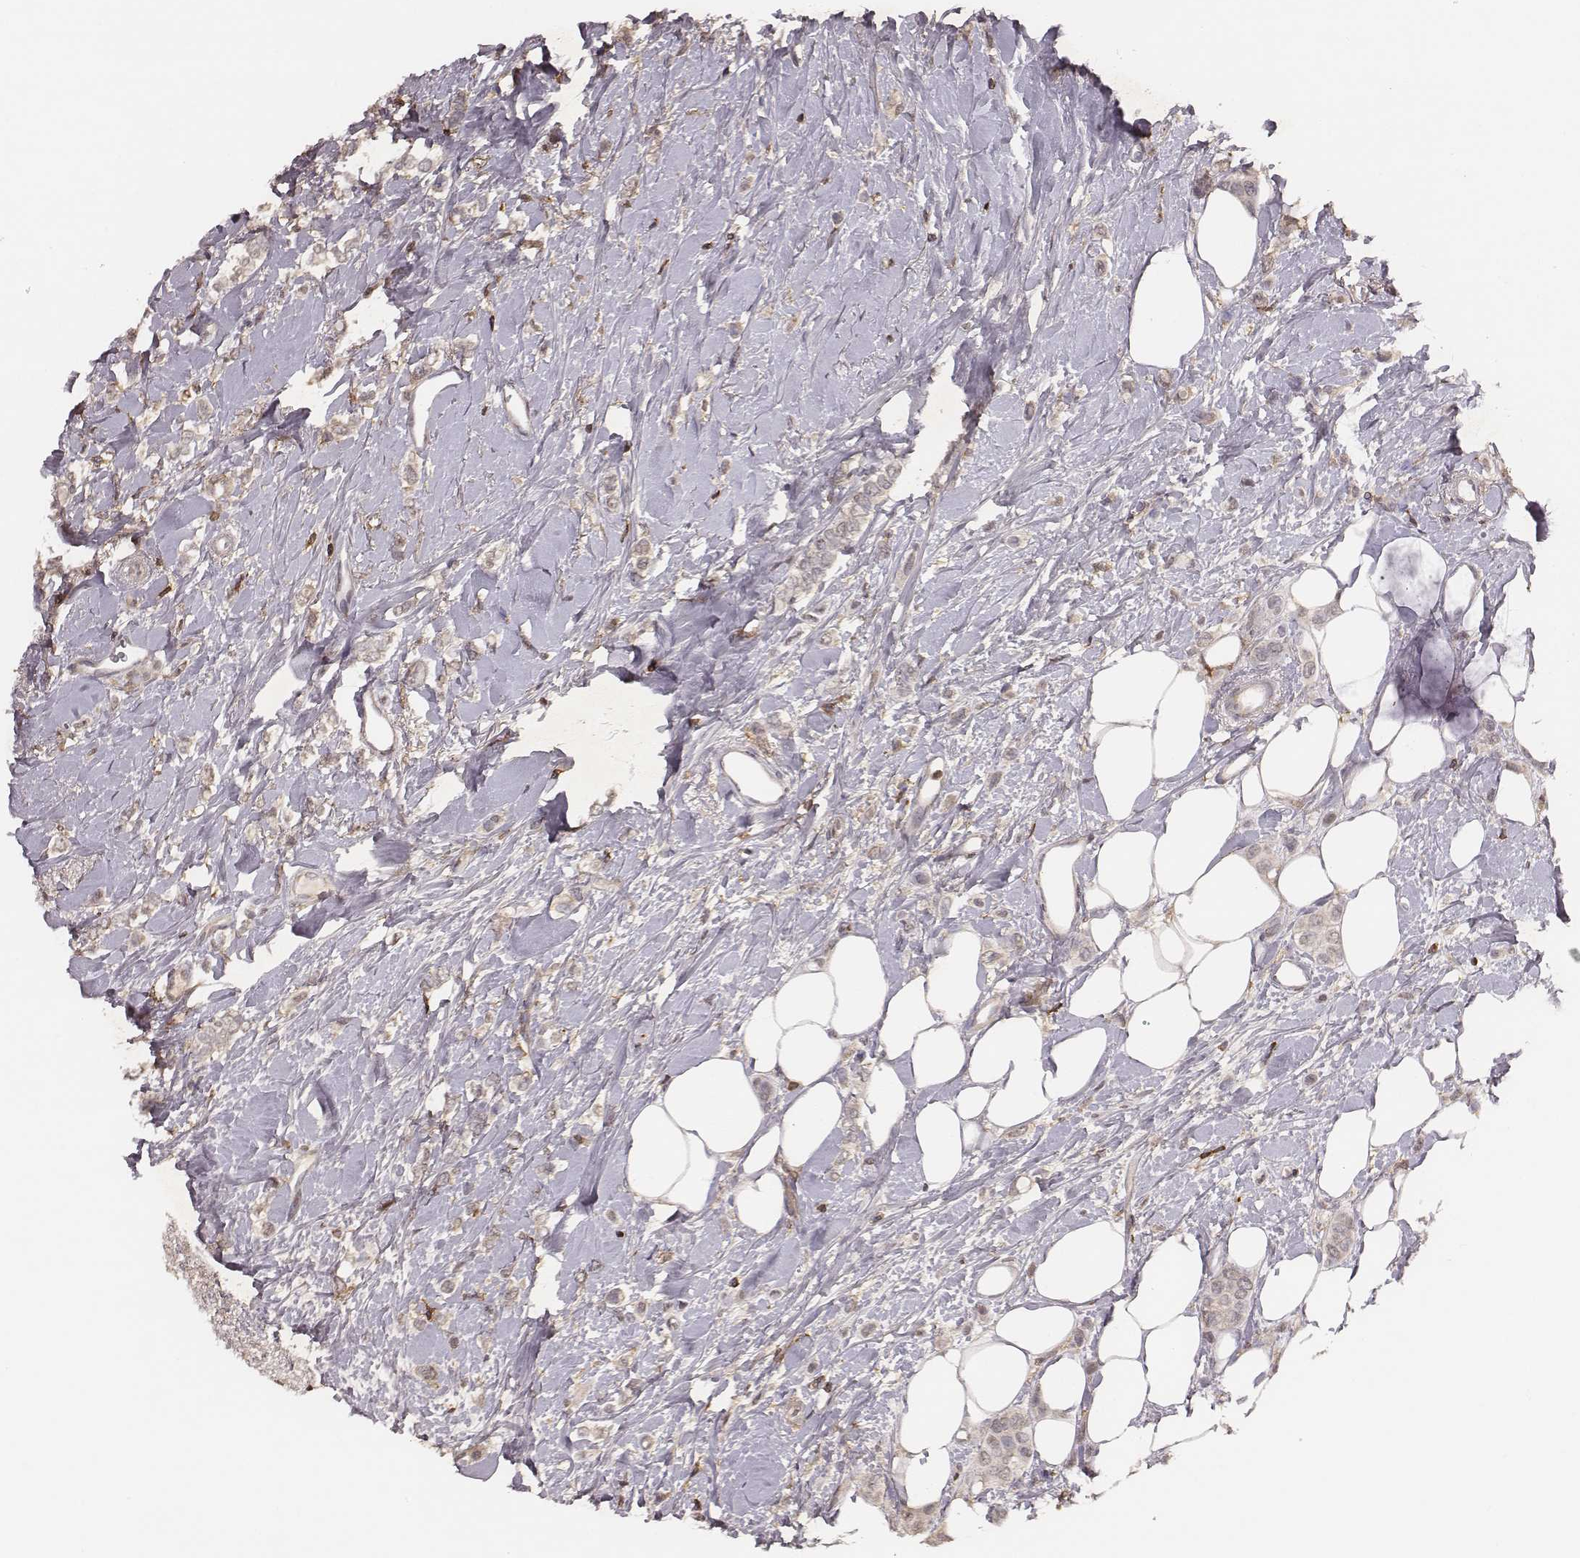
{"staining": {"intensity": "negative", "quantity": "none", "location": "none"}, "tissue": "breast cancer", "cell_type": "Tumor cells", "image_type": "cancer", "snomed": [{"axis": "morphology", "description": "Lobular carcinoma"}, {"axis": "topography", "description": "Breast"}], "caption": "The histopathology image shows no significant expression in tumor cells of breast cancer (lobular carcinoma). Nuclei are stained in blue.", "gene": "PILRA", "patient": {"sex": "female", "age": 66}}